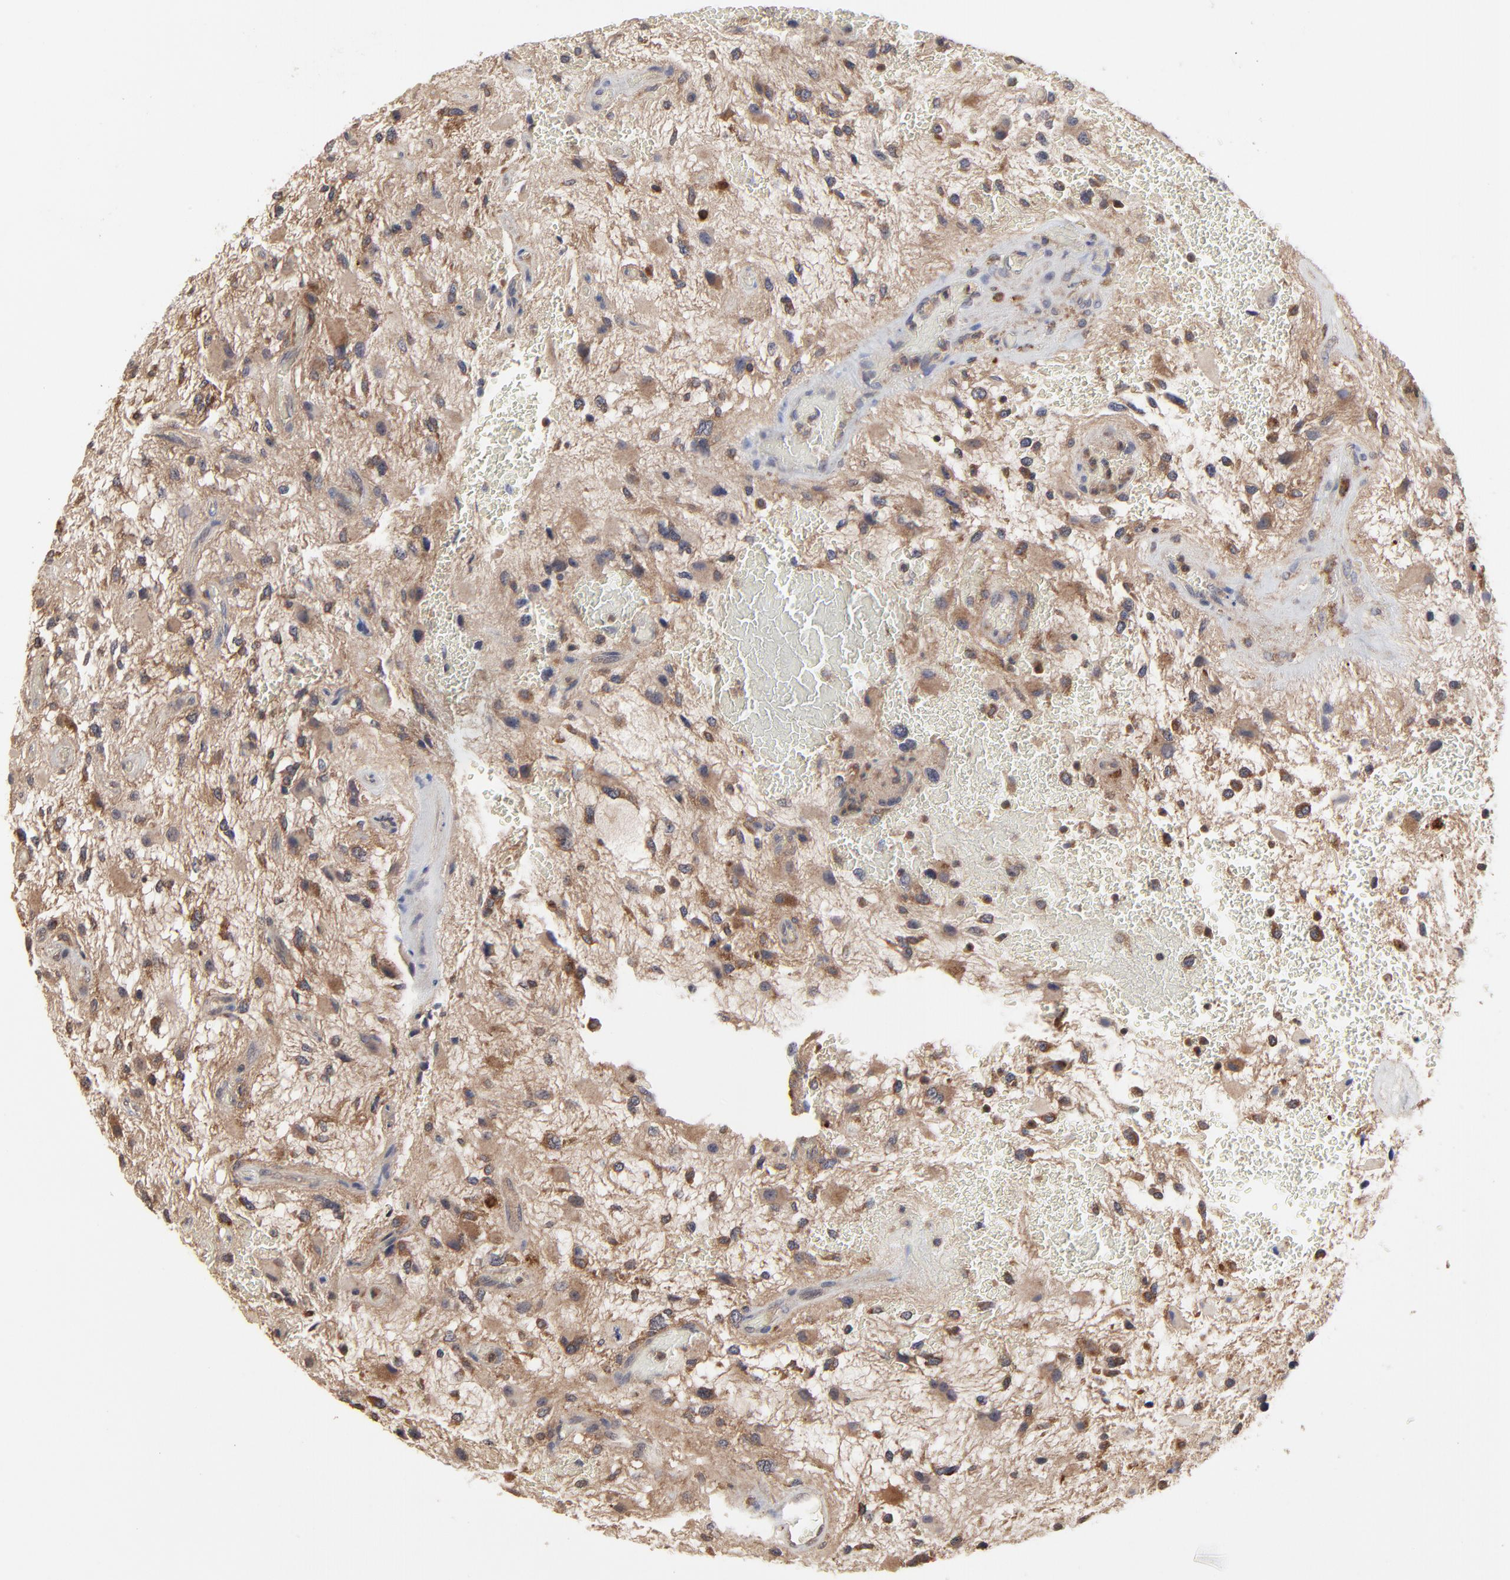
{"staining": {"intensity": "moderate", "quantity": "25%-75%", "location": "cytoplasmic/membranous"}, "tissue": "glioma", "cell_type": "Tumor cells", "image_type": "cancer", "snomed": [{"axis": "morphology", "description": "Glioma, malignant, High grade"}, {"axis": "topography", "description": "Brain"}], "caption": "Protein staining of glioma tissue exhibits moderate cytoplasmic/membranous staining in about 25%-75% of tumor cells.", "gene": "RAB9A", "patient": {"sex": "female", "age": 60}}